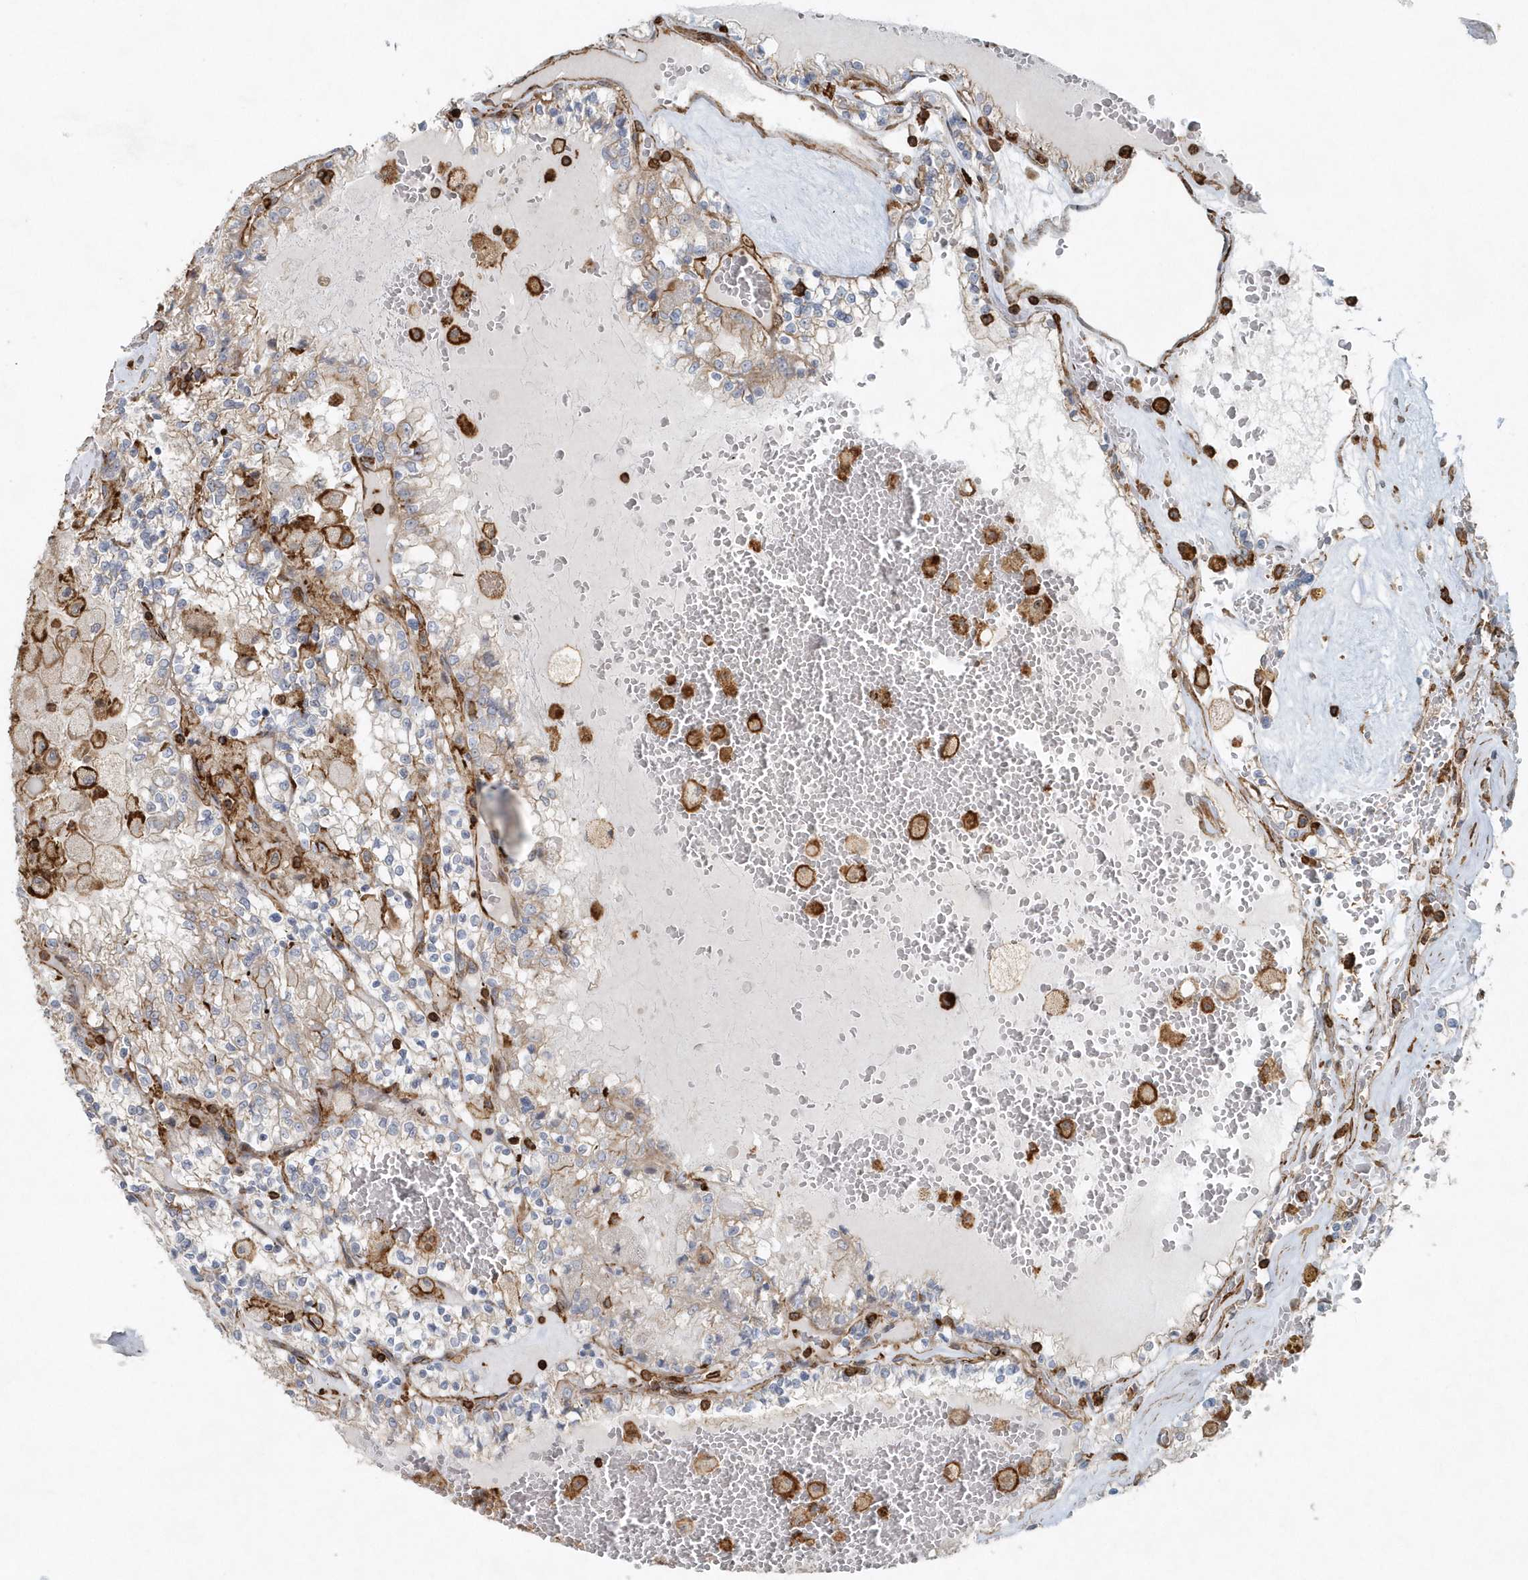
{"staining": {"intensity": "weak", "quantity": "<25%", "location": "cytoplasmic/membranous"}, "tissue": "renal cancer", "cell_type": "Tumor cells", "image_type": "cancer", "snomed": [{"axis": "morphology", "description": "Adenocarcinoma, NOS"}, {"axis": "topography", "description": "Kidney"}], "caption": "DAB immunohistochemical staining of human renal cancer (adenocarcinoma) exhibits no significant staining in tumor cells.", "gene": "MMUT", "patient": {"sex": "female", "age": 56}}